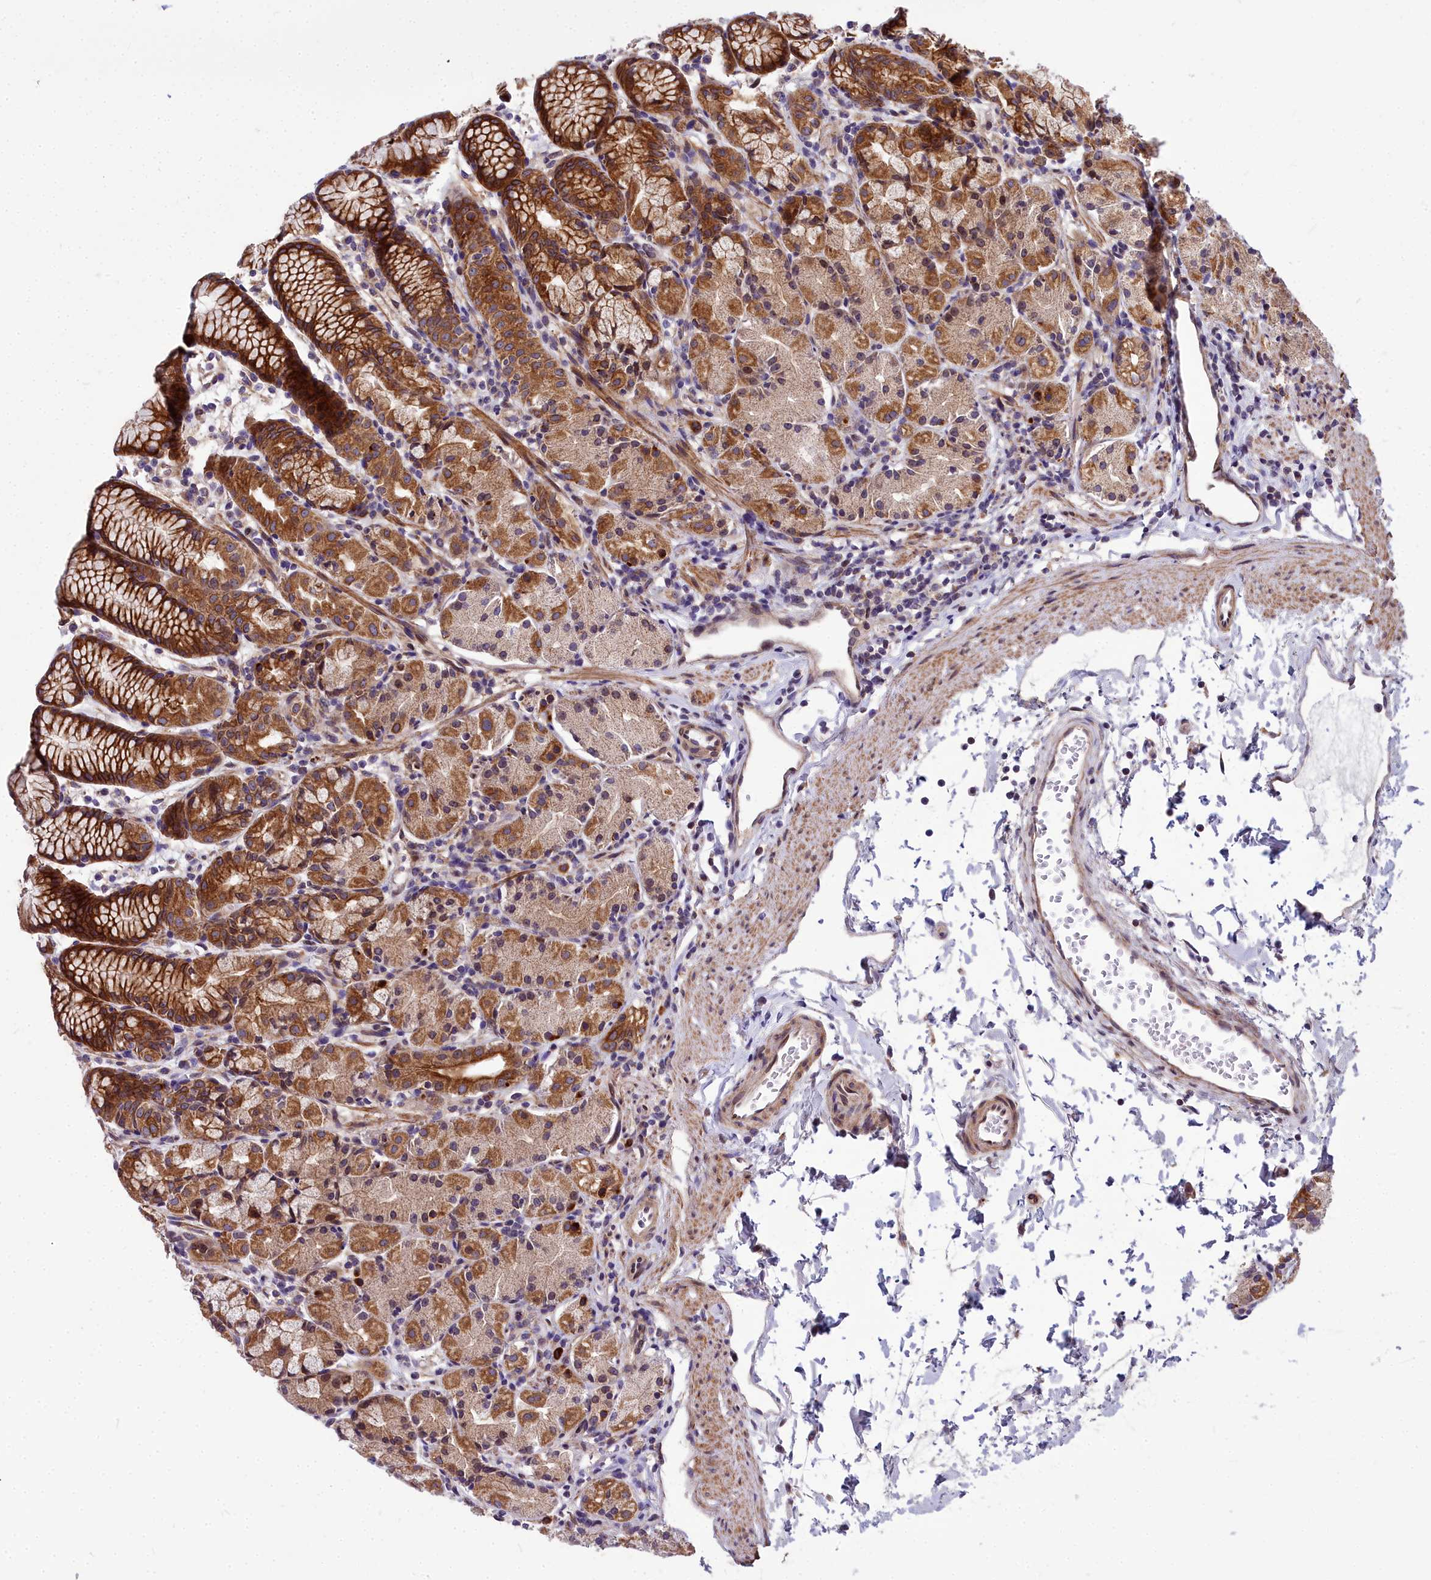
{"staining": {"intensity": "strong", "quantity": "25%-75%", "location": "cytoplasmic/membranous,nuclear"}, "tissue": "stomach", "cell_type": "Glandular cells", "image_type": "normal", "snomed": [{"axis": "morphology", "description": "Normal tissue, NOS"}, {"axis": "topography", "description": "Stomach, upper"}], "caption": "The image shows a brown stain indicating the presence of a protein in the cytoplasmic/membranous,nuclear of glandular cells in stomach.", "gene": "ABCB8", "patient": {"sex": "male", "age": 47}}